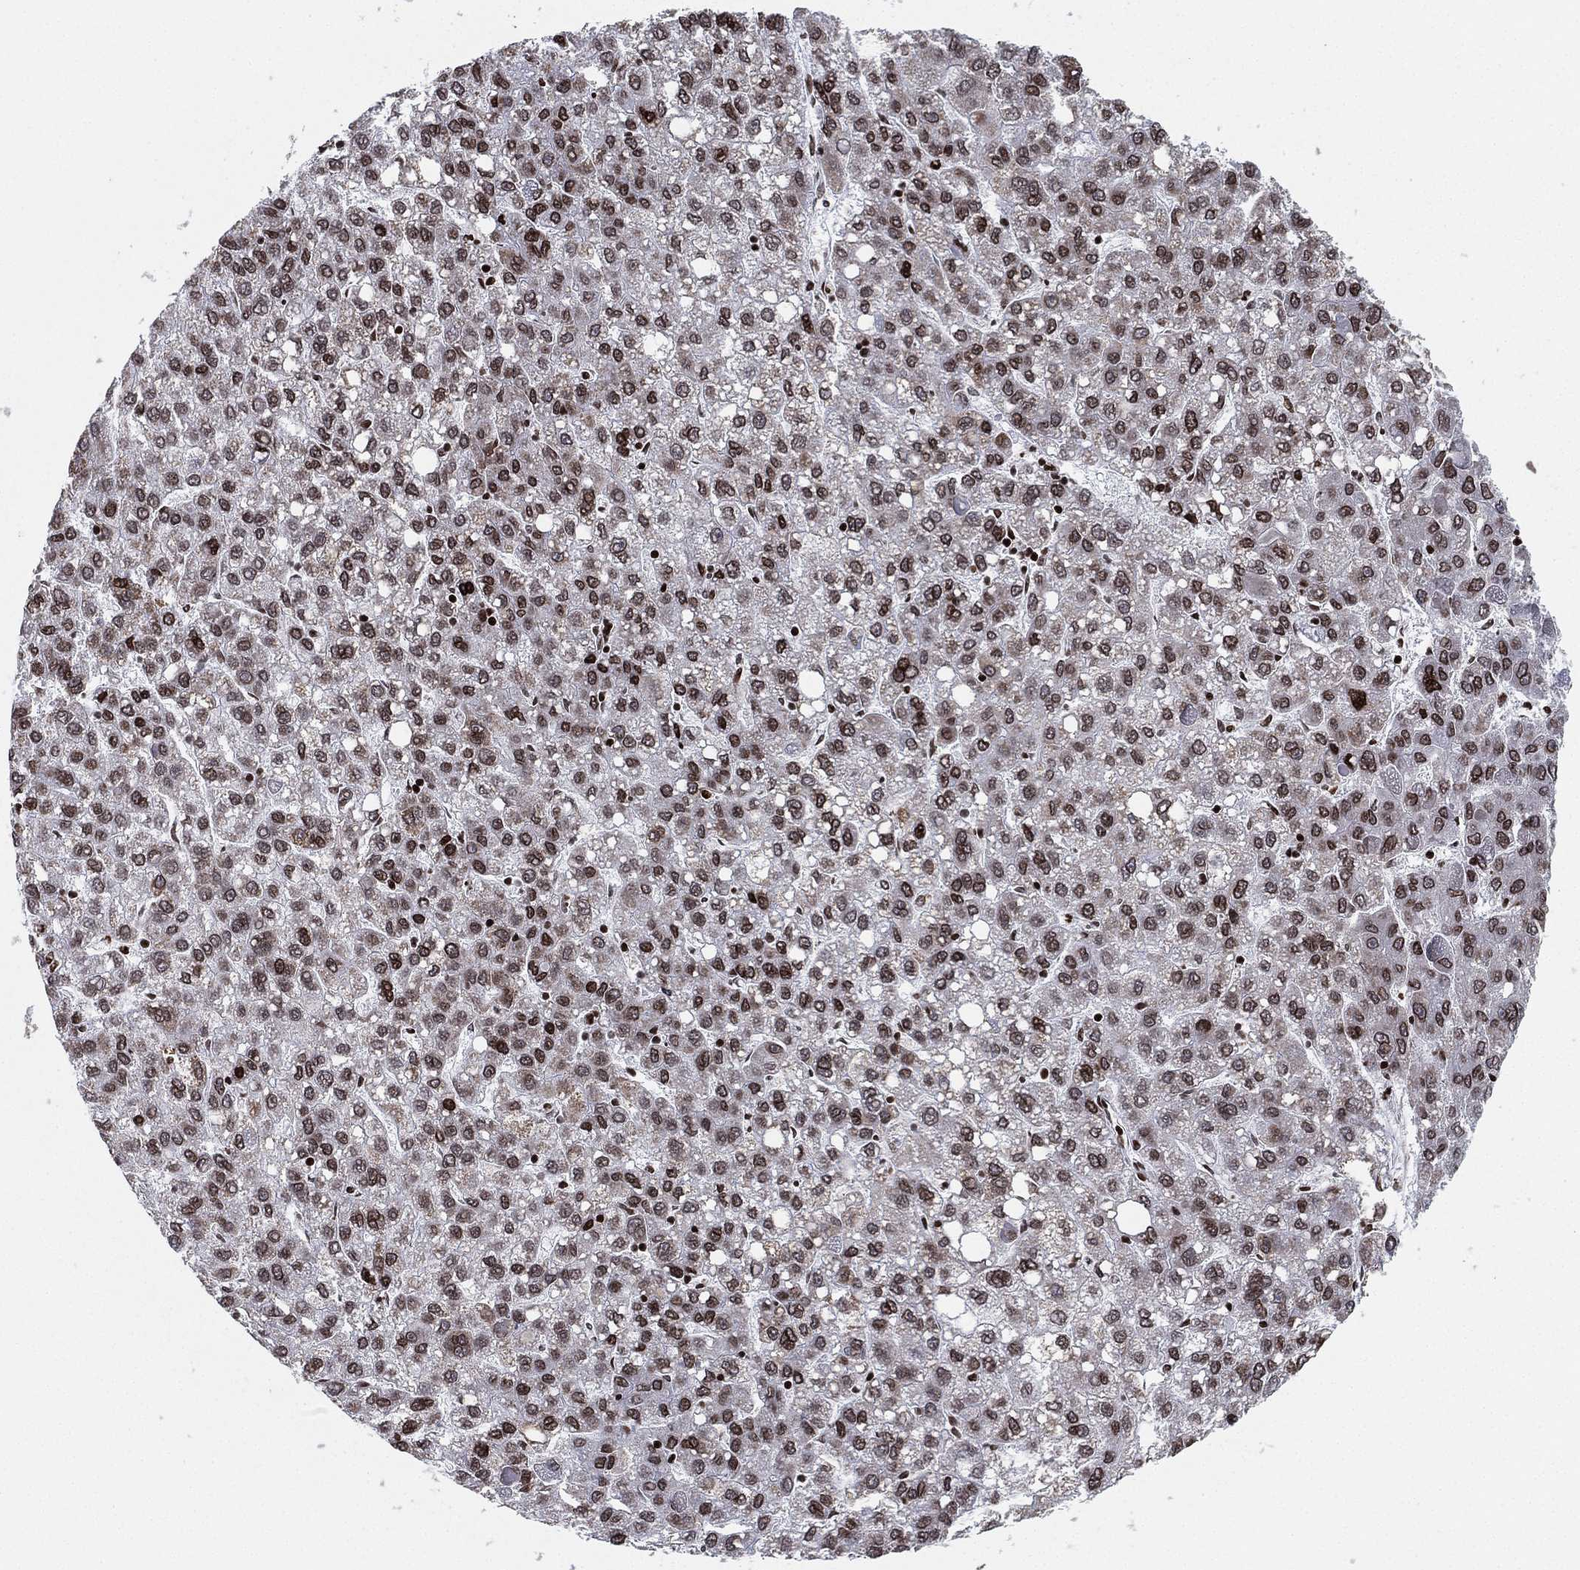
{"staining": {"intensity": "moderate", "quantity": "25%-75%", "location": "nuclear"}, "tissue": "liver cancer", "cell_type": "Tumor cells", "image_type": "cancer", "snomed": [{"axis": "morphology", "description": "Carcinoma, Hepatocellular, NOS"}, {"axis": "topography", "description": "Liver"}], "caption": "Liver cancer stained for a protein shows moderate nuclear positivity in tumor cells.", "gene": "MFSD14A", "patient": {"sex": "female", "age": 82}}